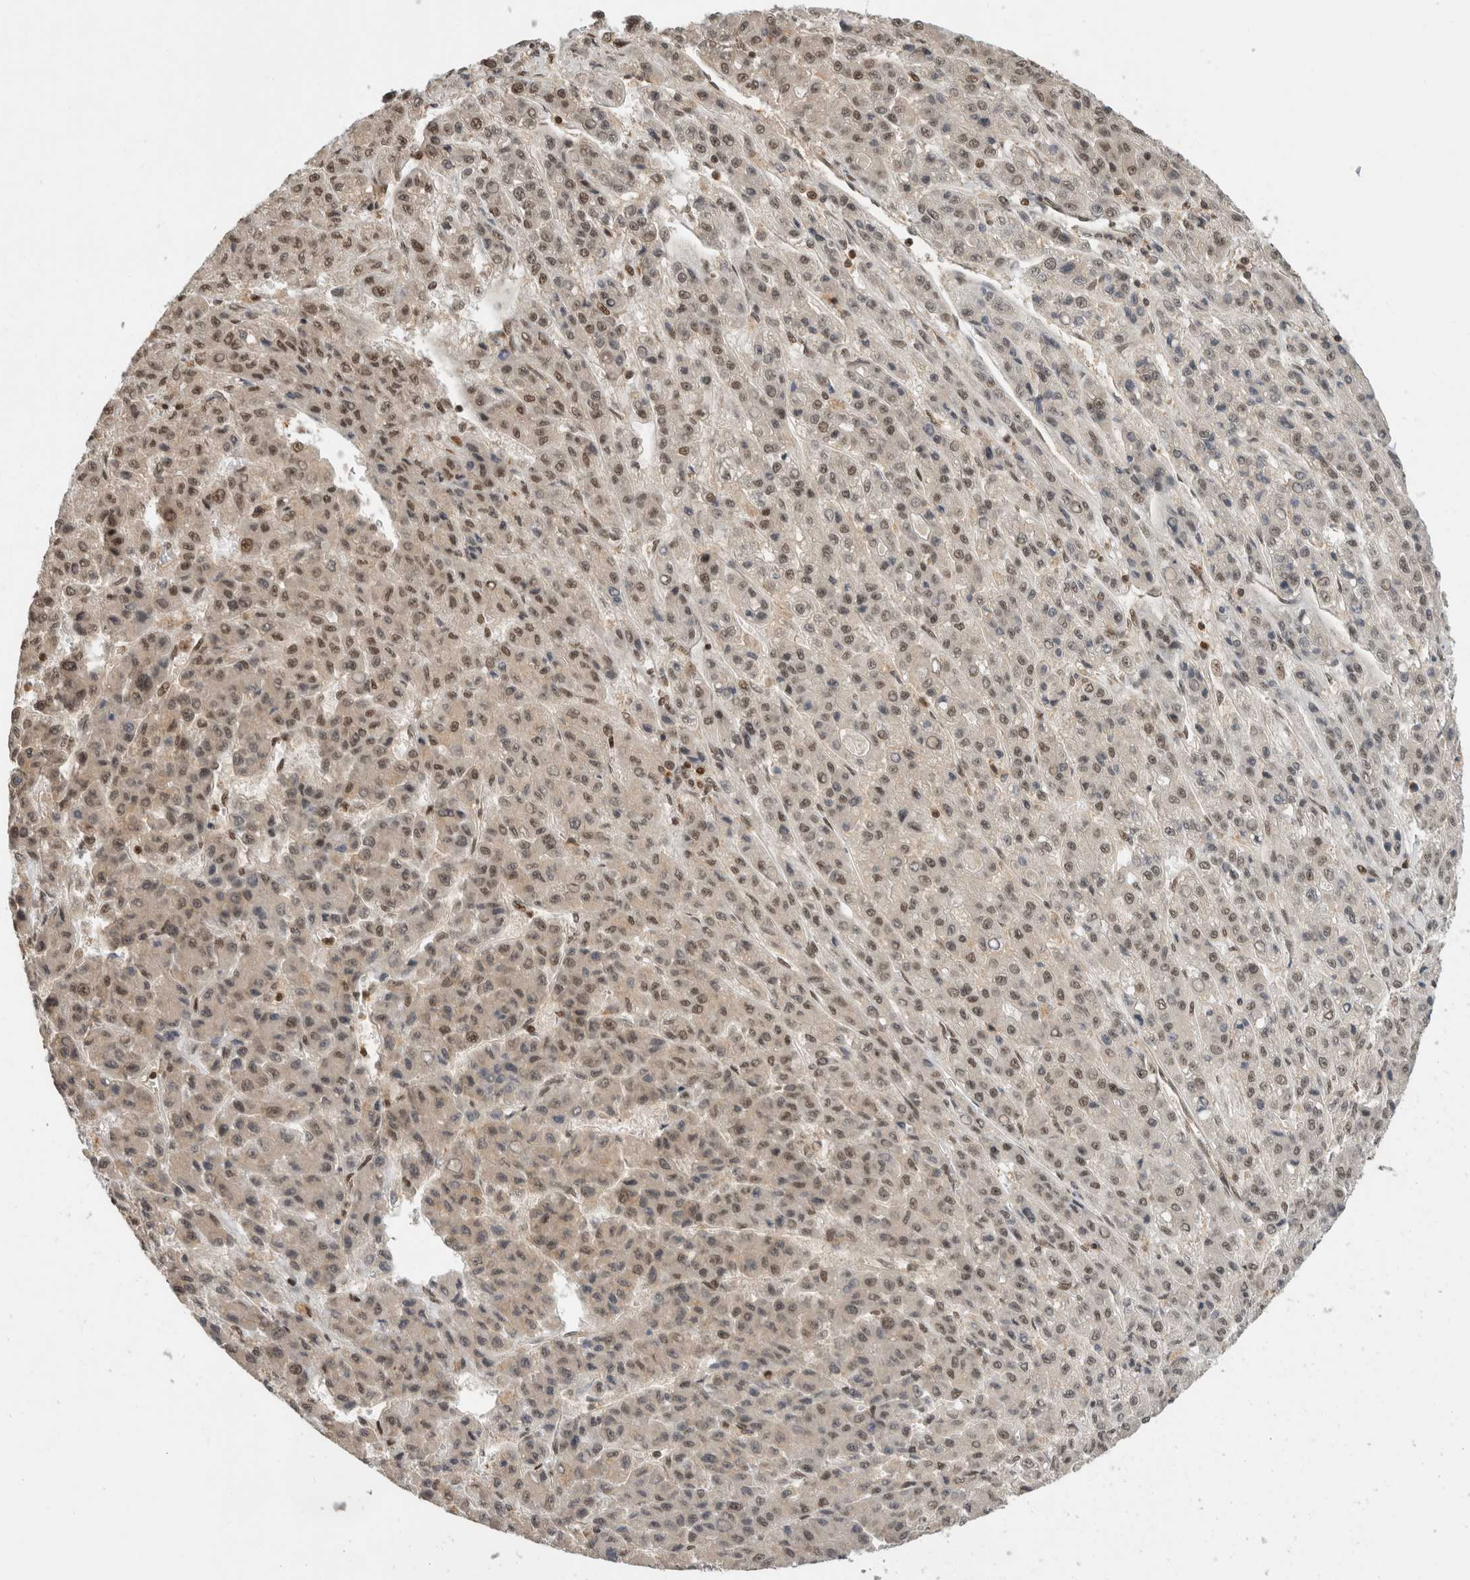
{"staining": {"intensity": "weak", "quantity": "25%-75%", "location": "nuclear"}, "tissue": "liver cancer", "cell_type": "Tumor cells", "image_type": "cancer", "snomed": [{"axis": "morphology", "description": "Carcinoma, Hepatocellular, NOS"}, {"axis": "topography", "description": "Liver"}], "caption": "This is a micrograph of immunohistochemistry (IHC) staining of liver cancer, which shows weak positivity in the nuclear of tumor cells.", "gene": "SNRNP40", "patient": {"sex": "male", "age": 70}}